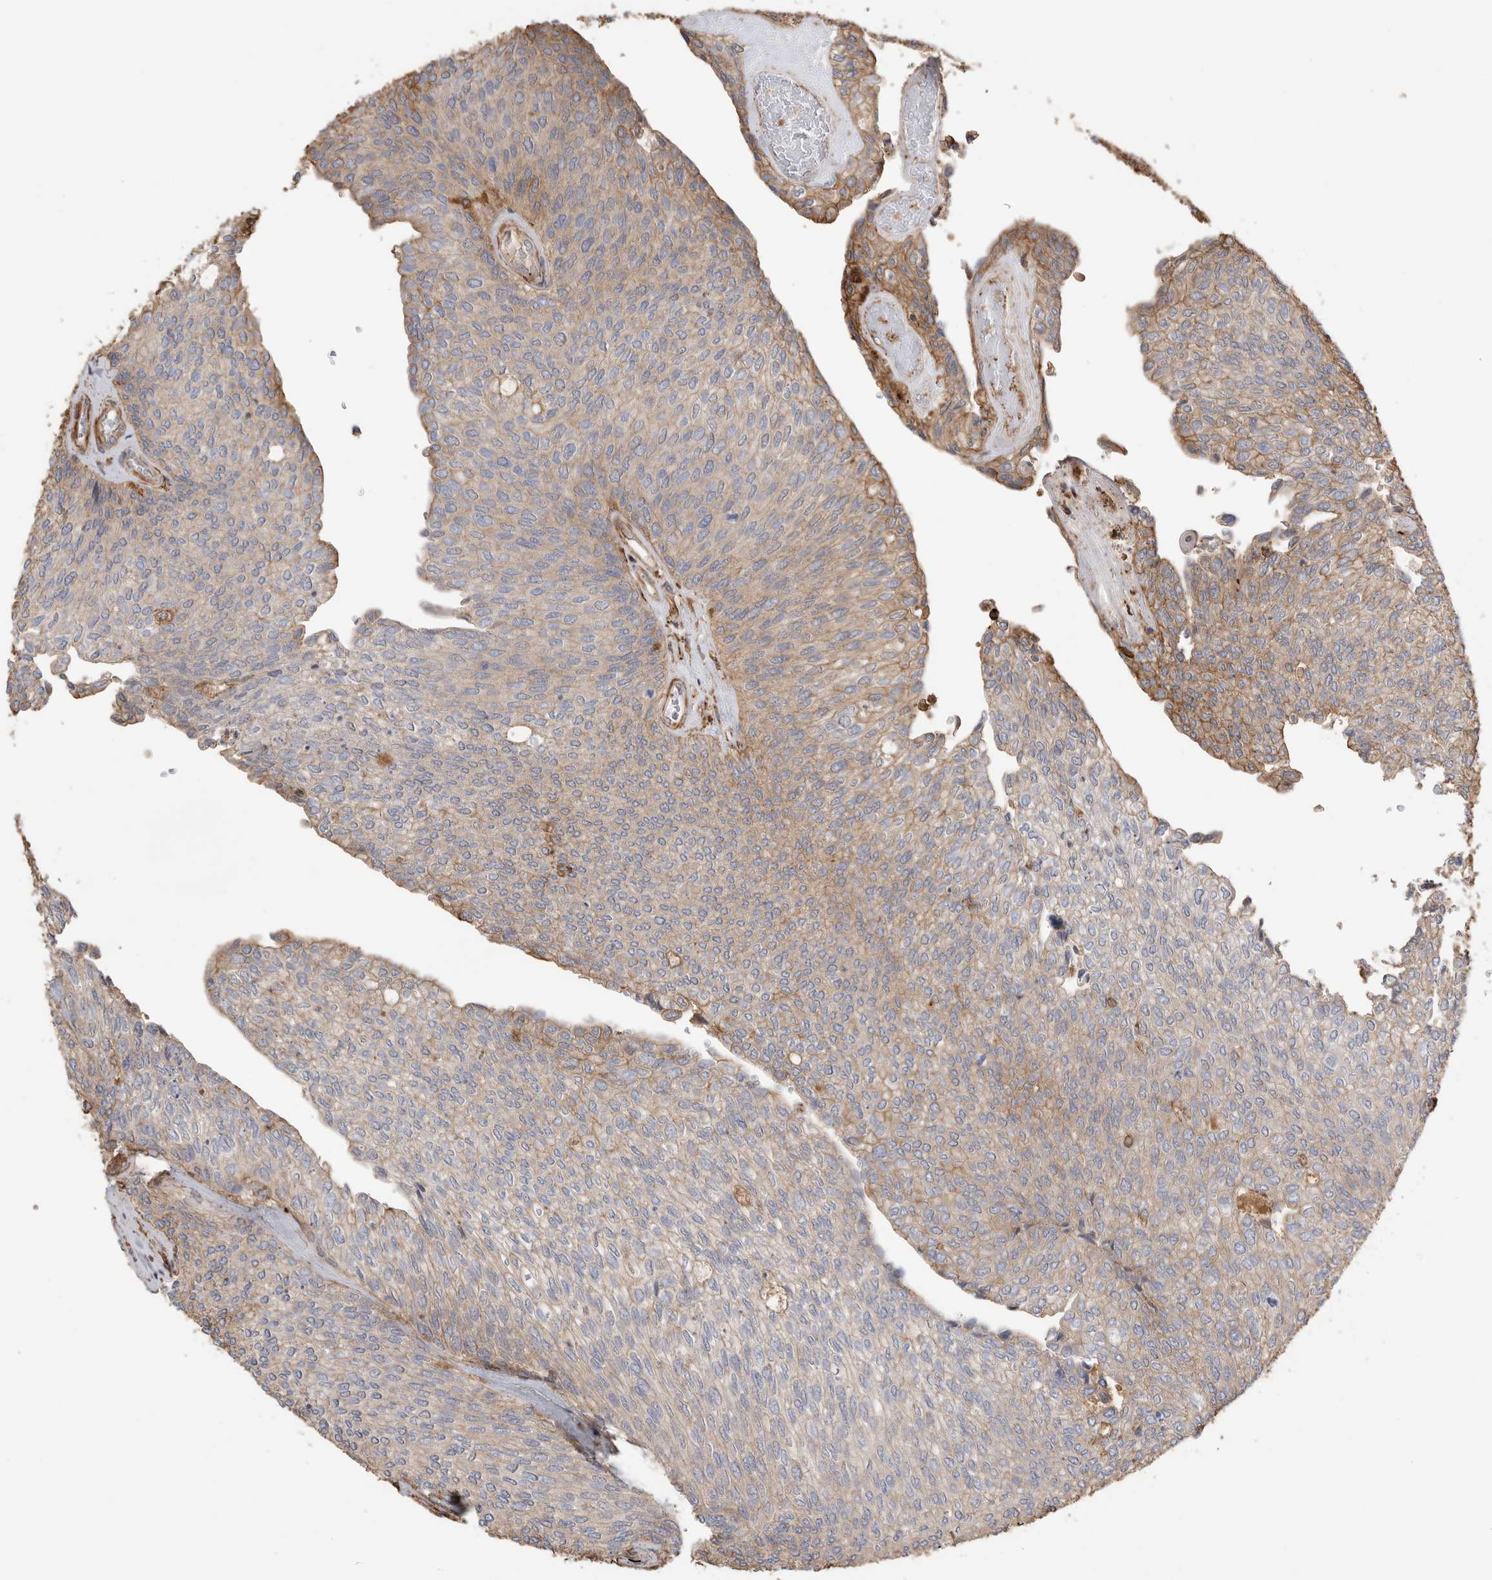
{"staining": {"intensity": "moderate", "quantity": "<25%", "location": "cytoplasmic/membranous"}, "tissue": "urothelial cancer", "cell_type": "Tumor cells", "image_type": "cancer", "snomed": [{"axis": "morphology", "description": "Urothelial carcinoma, Low grade"}, {"axis": "topography", "description": "Urinary bladder"}], "caption": "Urothelial carcinoma (low-grade) tissue displays moderate cytoplasmic/membranous staining in approximately <25% of tumor cells, visualized by immunohistochemistry.", "gene": "GPER1", "patient": {"sex": "female", "age": 79}}